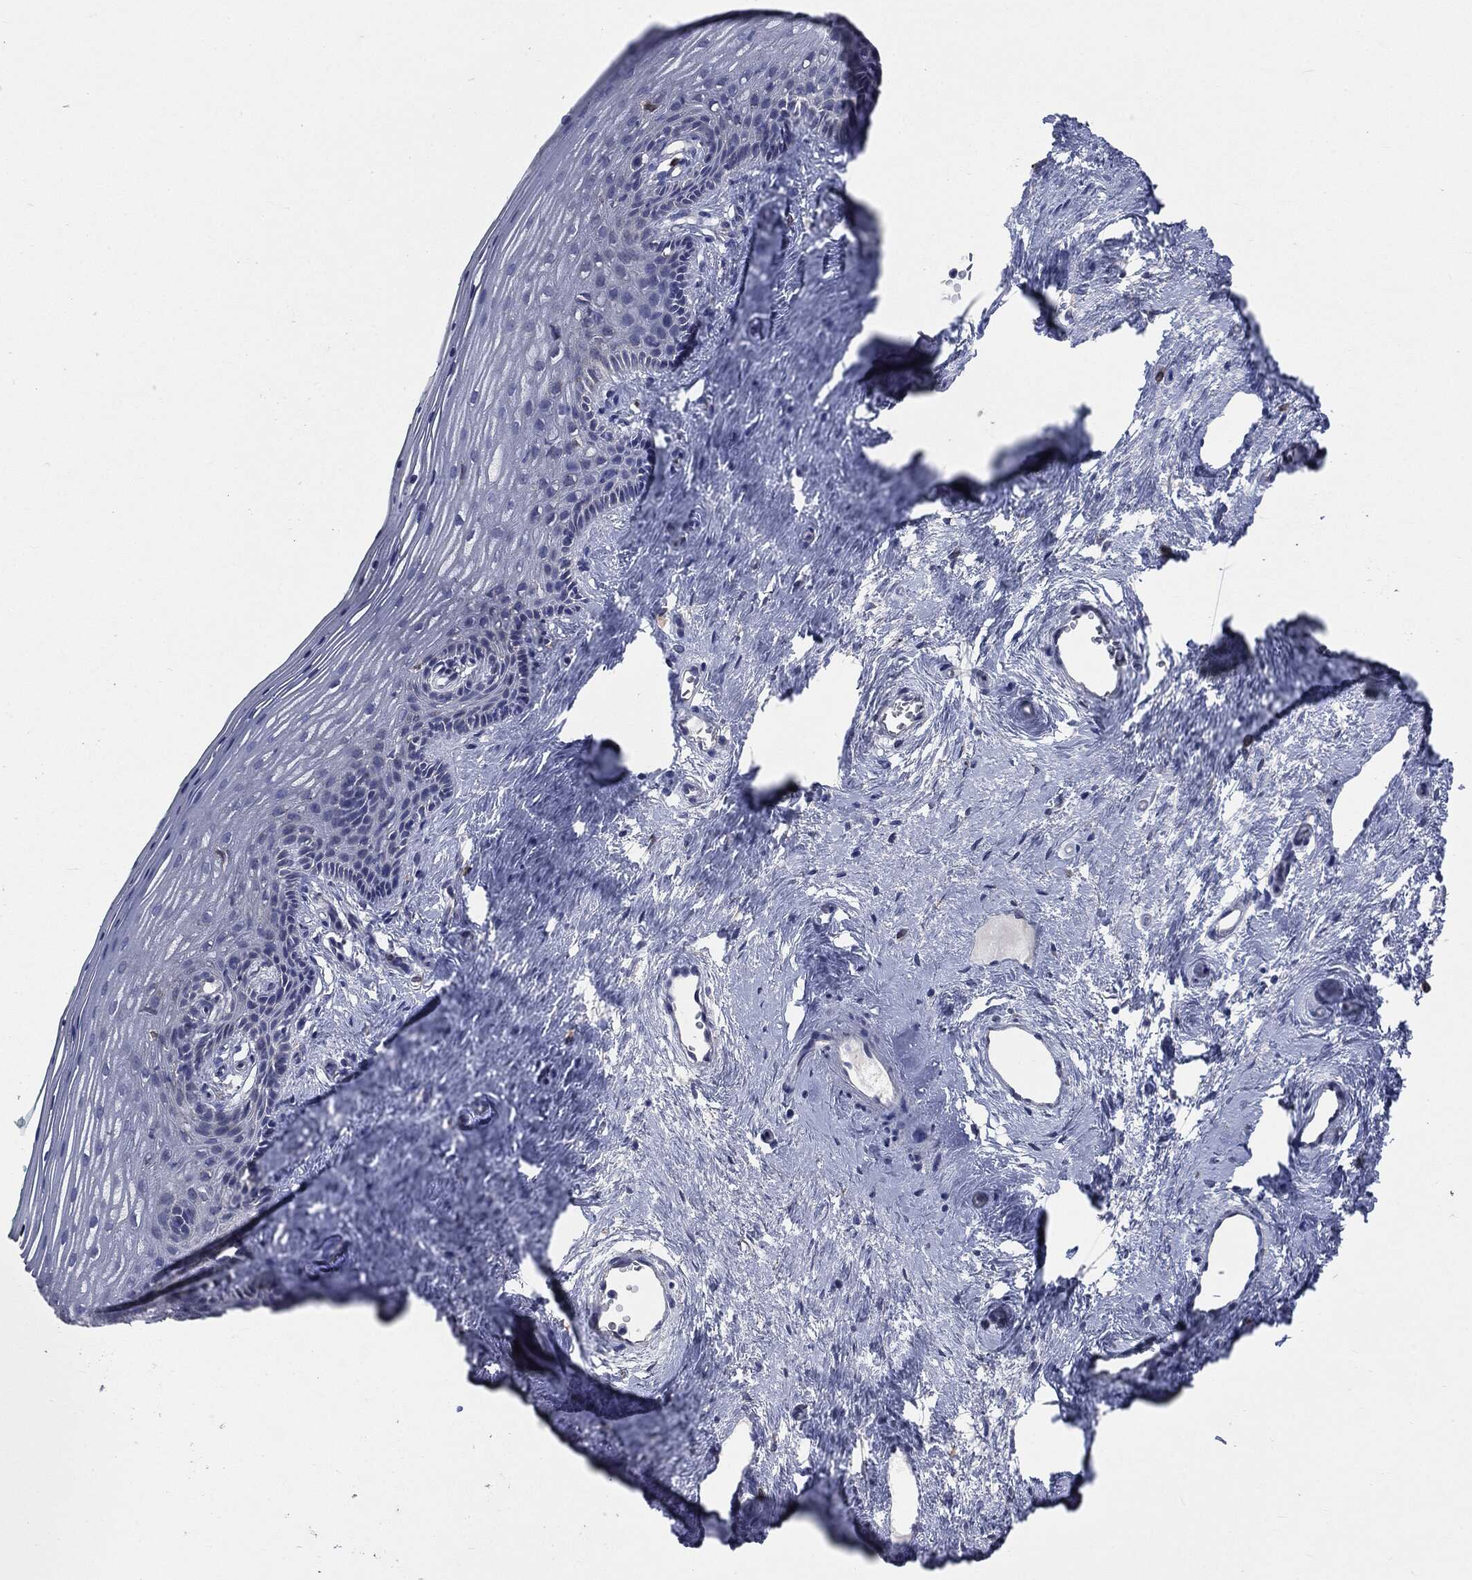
{"staining": {"intensity": "negative", "quantity": "none", "location": "none"}, "tissue": "vagina", "cell_type": "Squamous epithelial cells", "image_type": "normal", "snomed": [{"axis": "morphology", "description": "Normal tissue, NOS"}, {"axis": "topography", "description": "Vagina"}], "caption": "This is a image of immunohistochemistry (IHC) staining of normal vagina, which shows no expression in squamous epithelial cells.", "gene": "PTGS2", "patient": {"sex": "female", "age": 45}}